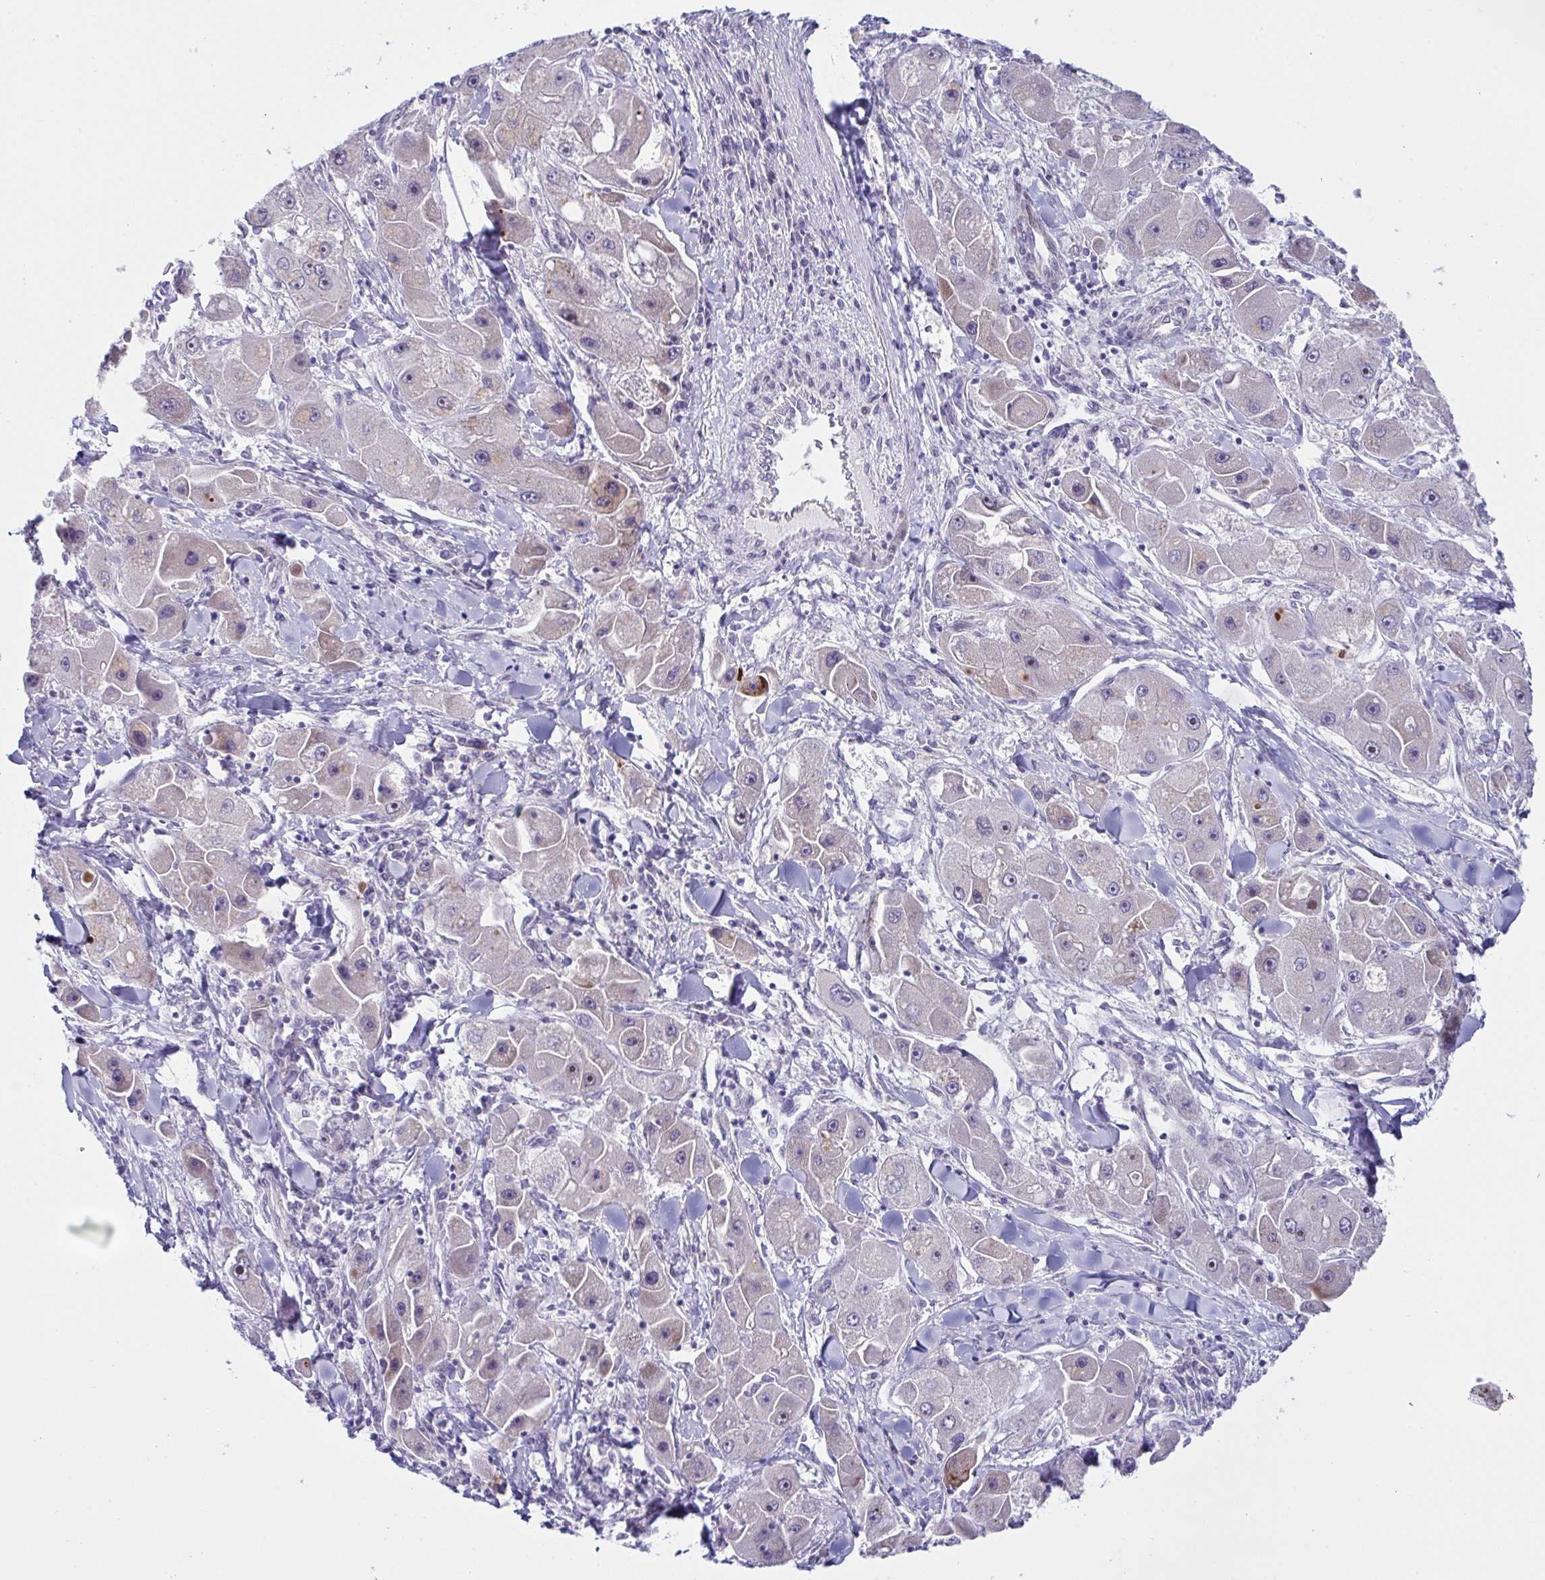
{"staining": {"intensity": "weak", "quantity": "<25%", "location": "cytoplasmic/membranous"}, "tissue": "liver cancer", "cell_type": "Tumor cells", "image_type": "cancer", "snomed": [{"axis": "morphology", "description": "Carcinoma, Hepatocellular, NOS"}, {"axis": "topography", "description": "Liver"}], "caption": "Protein analysis of liver hepatocellular carcinoma displays no significant expression in tumor cells.", "gene": "ZNF713", "patient": {"sex": "male", "age": 24}}